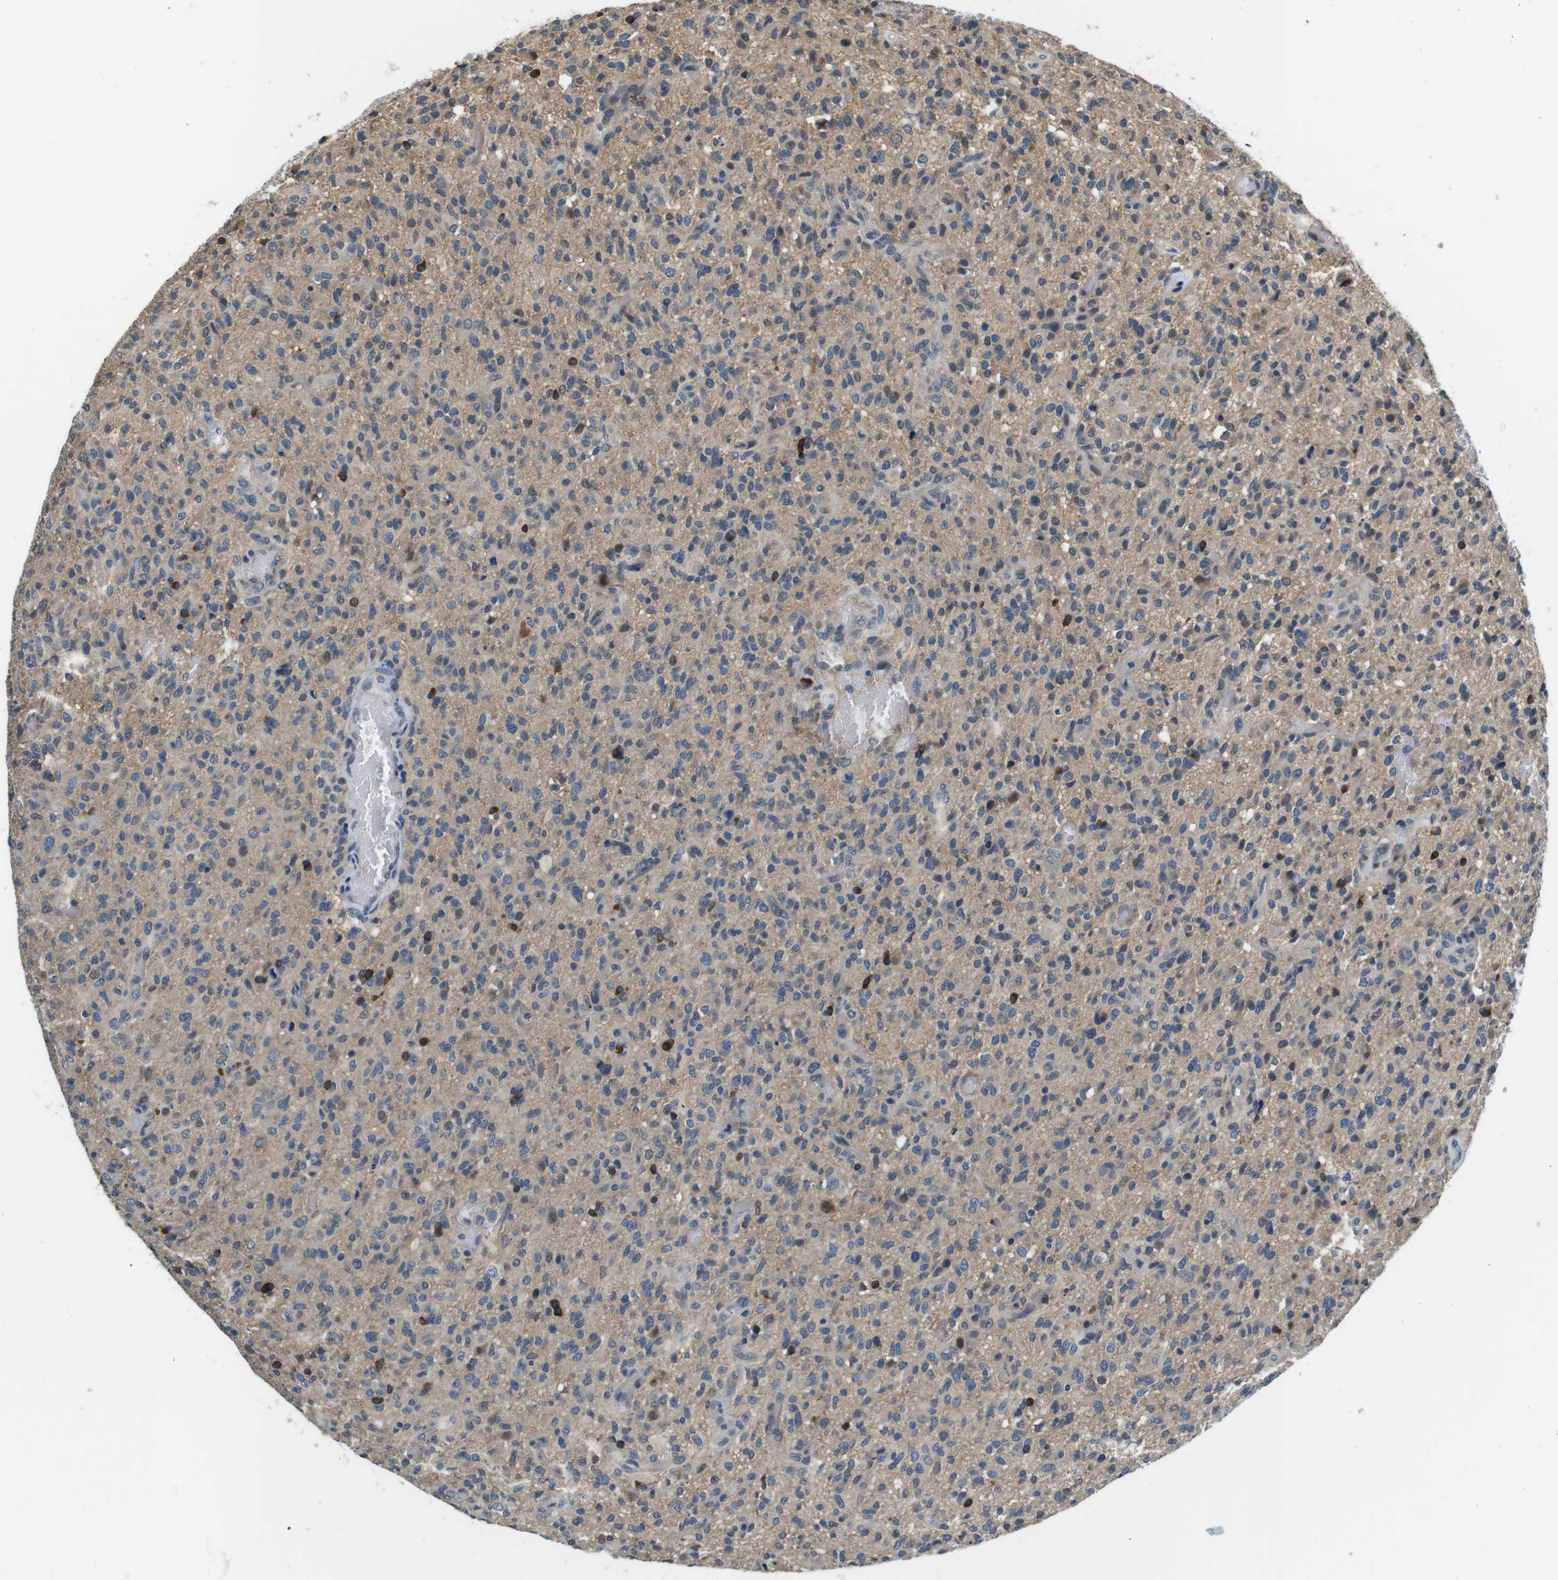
{"staining": {"intensity": "strong", "quantity": "<25%", "location": "cytoplasmic/membranous"}, "tissue": "glioma", "cell_type": "Tumor cells", "image_type": "cancer", "snomed": [{"axis": "morphology", "description": "Glioma, malignant, High grade"}, {"axis": "topography", "description": "Brain"}], "caption": "DAB (3,3'-diaminobenzidine) immunohistochemical staining of human malignant high-grade glioma reveals strong cytoplasmic/membranous protein expression in approximately <25% of tumor cells.", "gene": "CD163L1", "patient": {"sex": "male", "age": 71}}